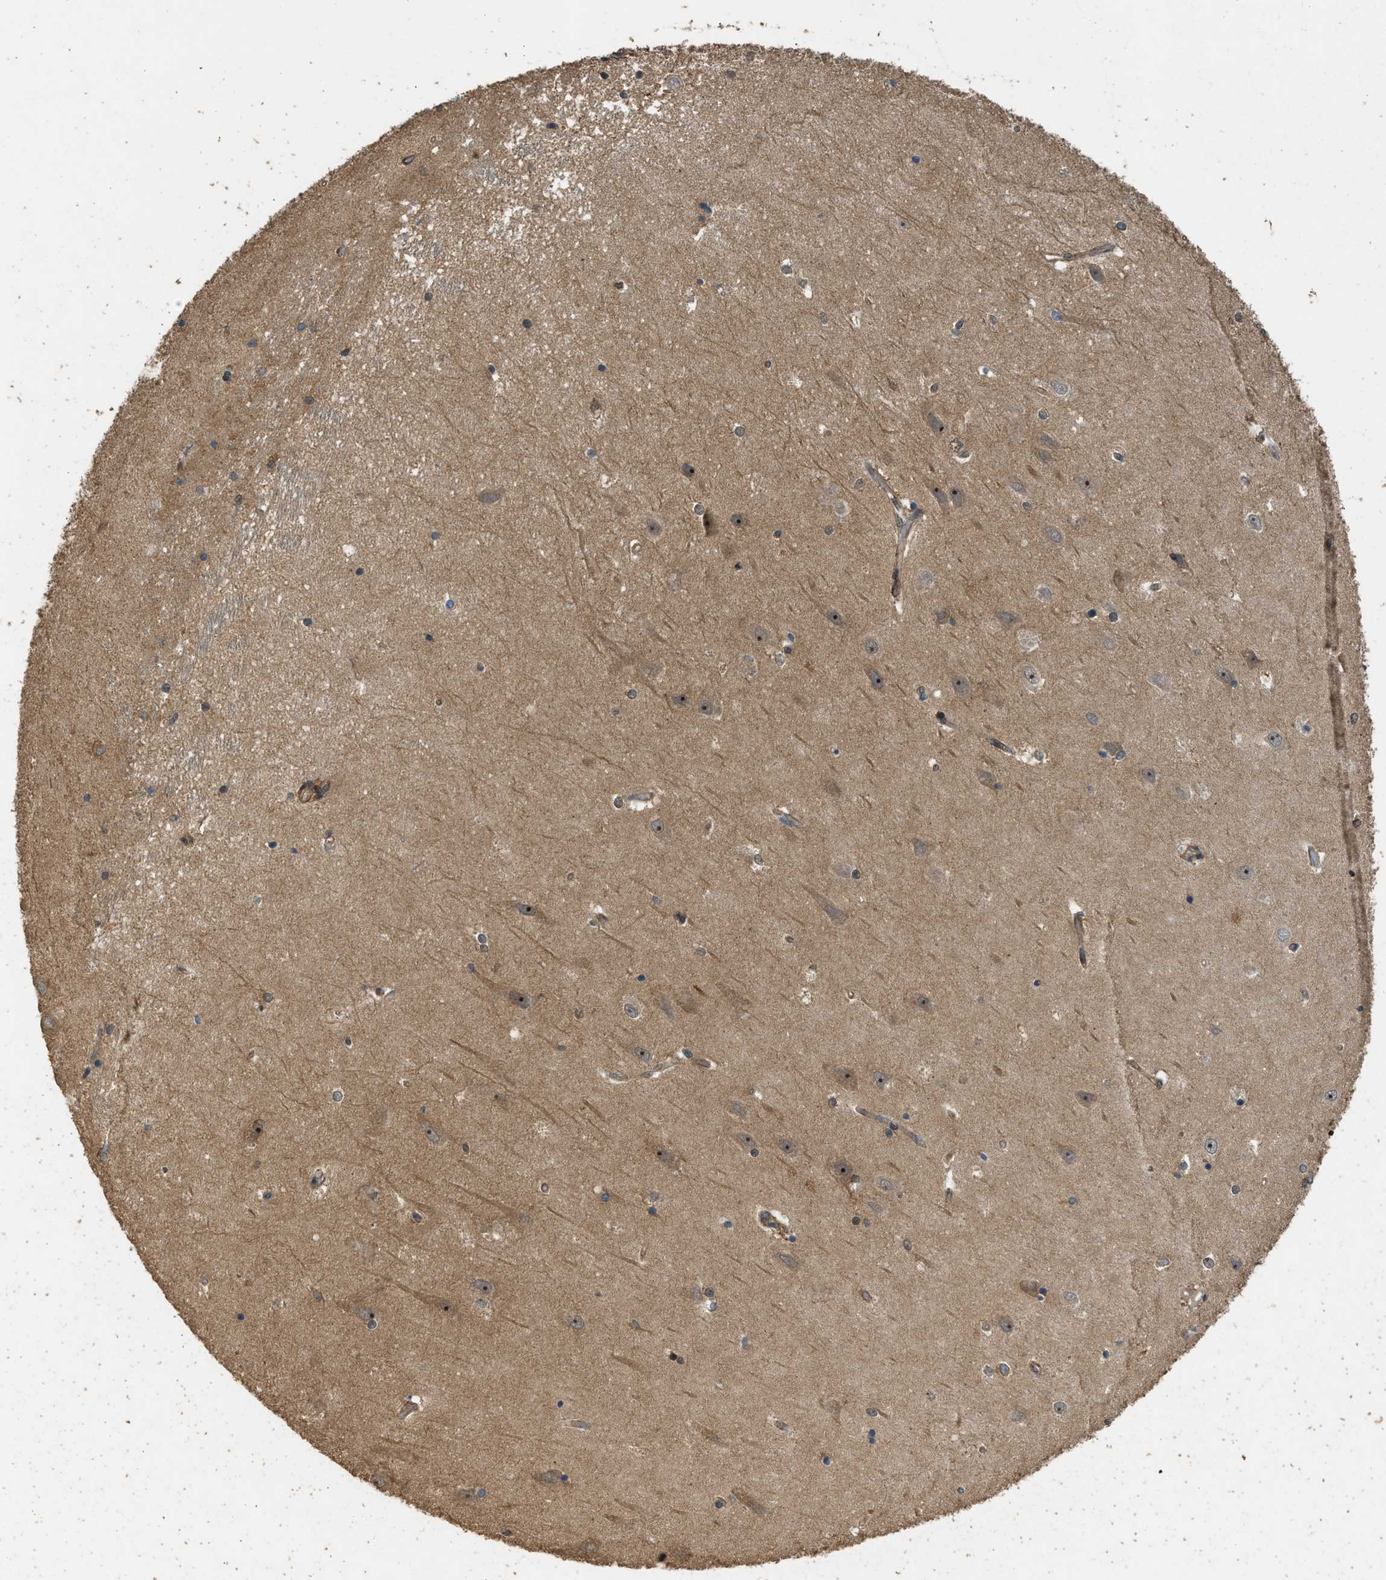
{"staining": {"intensity": "moderate", "quantity": "<25%", "location": "cytoplasmic/membranous"}, "tissue": "hippocampus", "cell_type": "Glial cells", "image_type": "normal", "snomed": [{"axis": "morphology", "description": "Normal tissue, NOS"}, {"axis": "topography", "description": "Hippocampus"}], "caption": "The immunohistochemical stain labels moderate cytoplasmic/membranous staining in glial cells of benign hippocampus.", "gene": "GET1", "patient": {"sex": "male", "age": 45}}